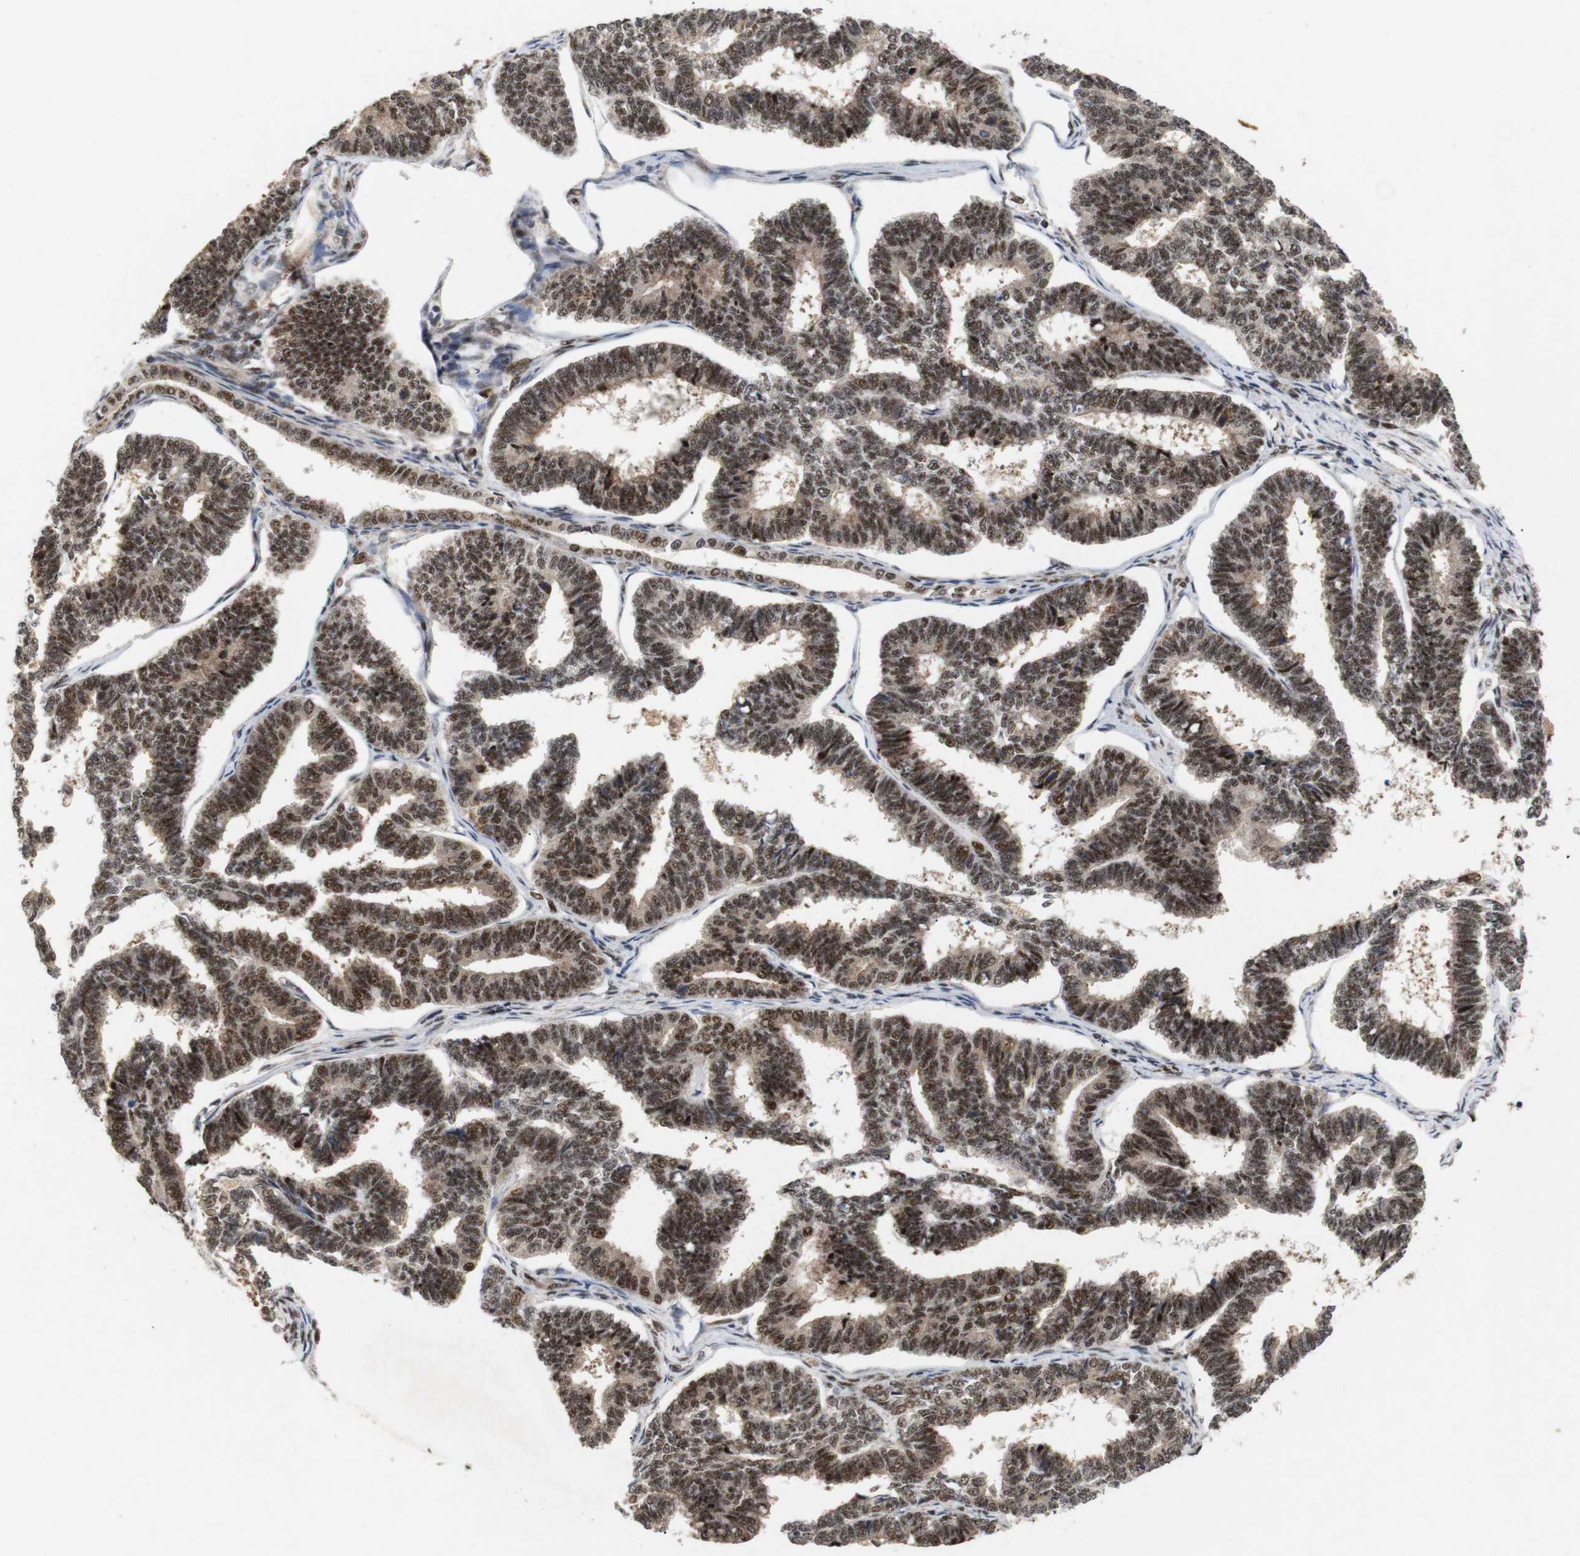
{"staining": {"intensity": "moderate", "quantity": ">75%", "location": "cytoplasmic/membranous,nuclear"}, "tissue": "endometrial cancer", "cell_type": "Tumor cells", "image_type": "cancer", "snomed": [{"axis": "morphology", "description": "Adenocarcinoma, NOS"}, {"axis": "topography", "description": "Endometrium"}], "caption": "Endometrial adenocarcinoma was stained to show a protein in brown. There is medium levels of moderate cytoplasmic/membranous and nuclear expression in about >75% of tumor cells.", "gene": "PYM1", "patient": {"sex": "female", "age": 70}}